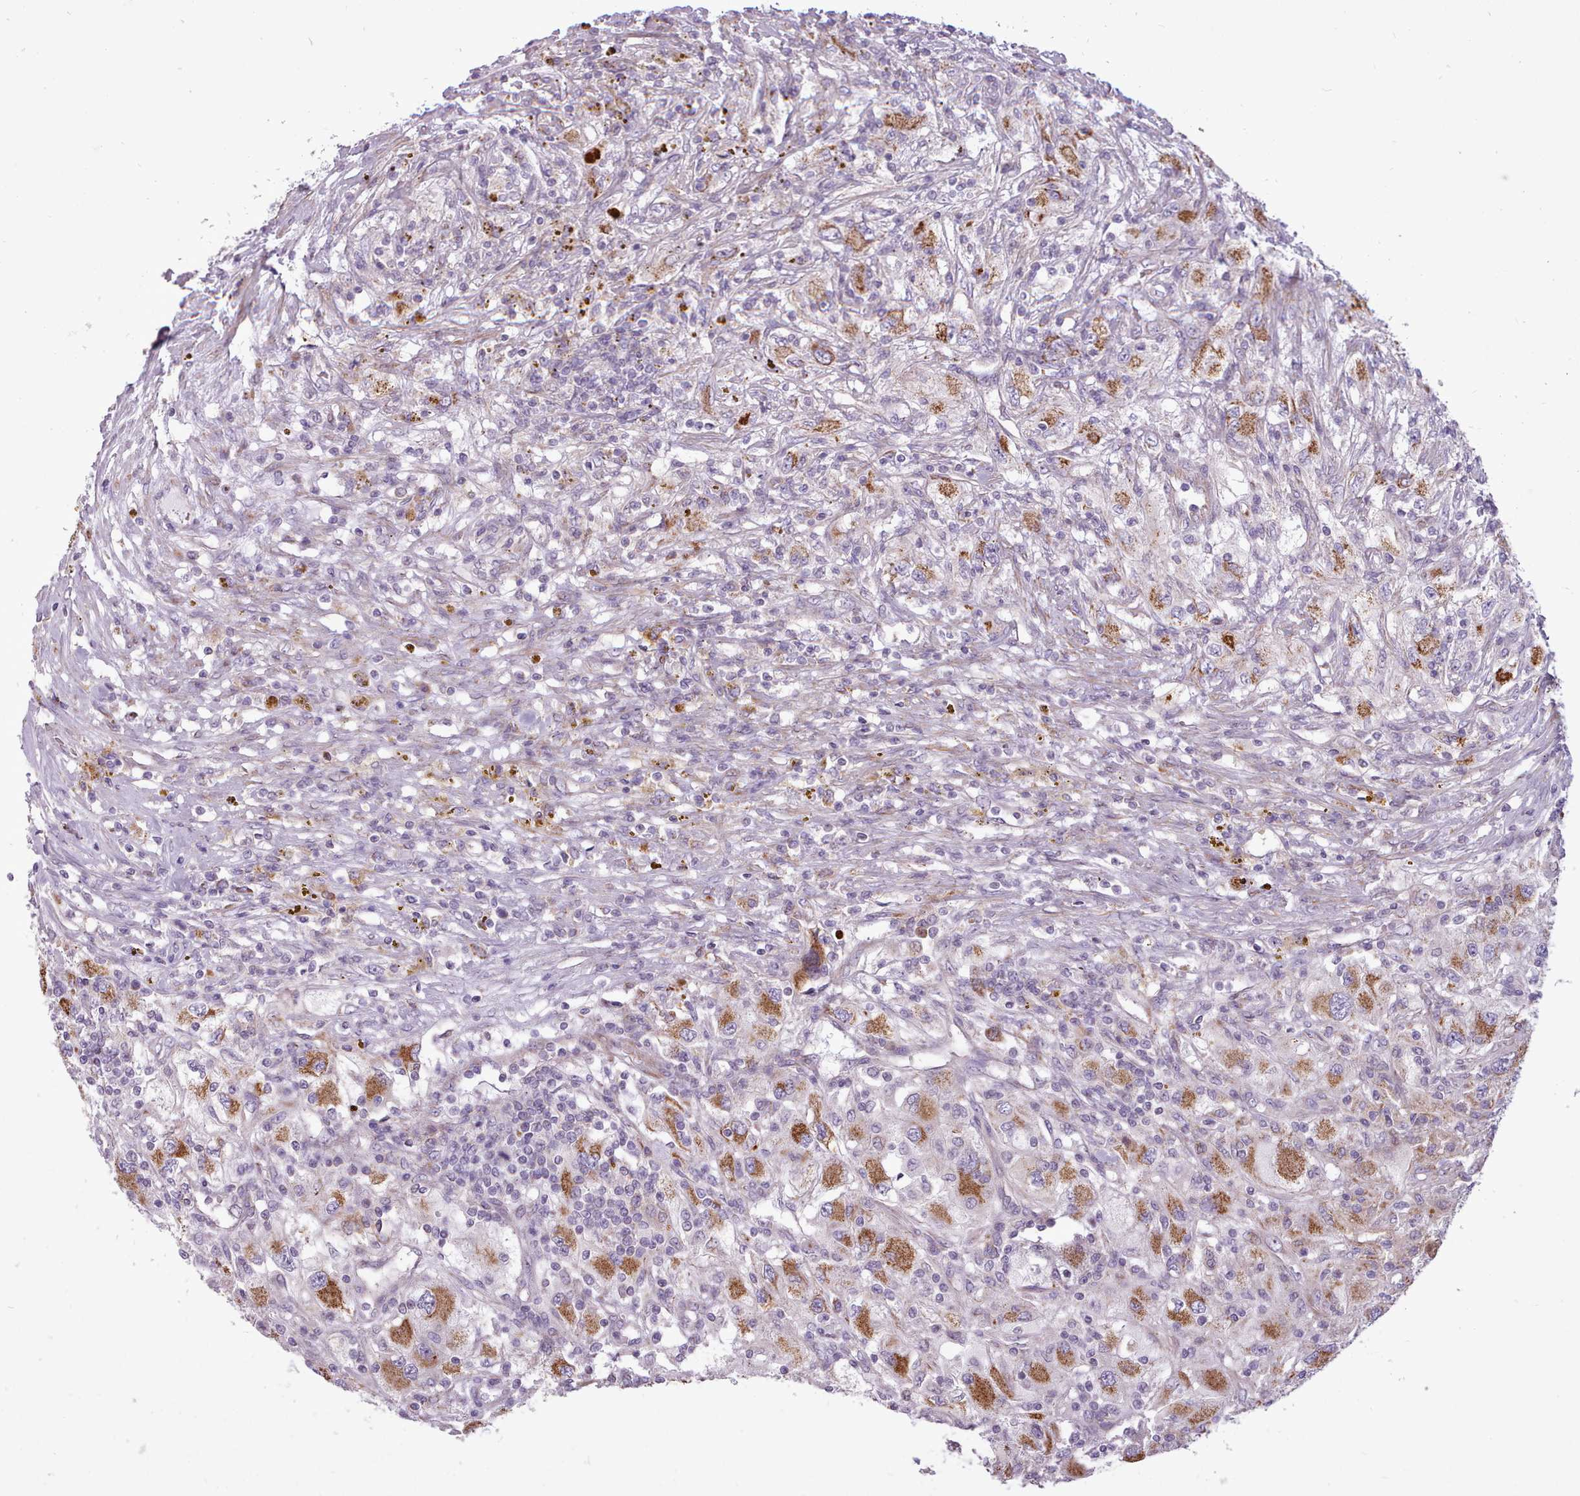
{"staining": {"intensity": "strong", "quantity": "25%-75%", "location": "cytoplasmic/membranous"}, "tissue": "renal cancer", "cell_type": "Tumor cells", "image_type": "cancer", "snomed": [{"axis": "morphology", "description": "Adenocarcinoma, NOS"}, {"axis": "topography", "description": "Kidney"}], "caption": "Brown immunohistochemical staining in adenocarcinoma (renal) demonstrates strong cytoplasmic/membranous expression in about 25%-75% of tumor cells.", "gene": "AVL9", "patient": {"sex": "female", "age": 67}}